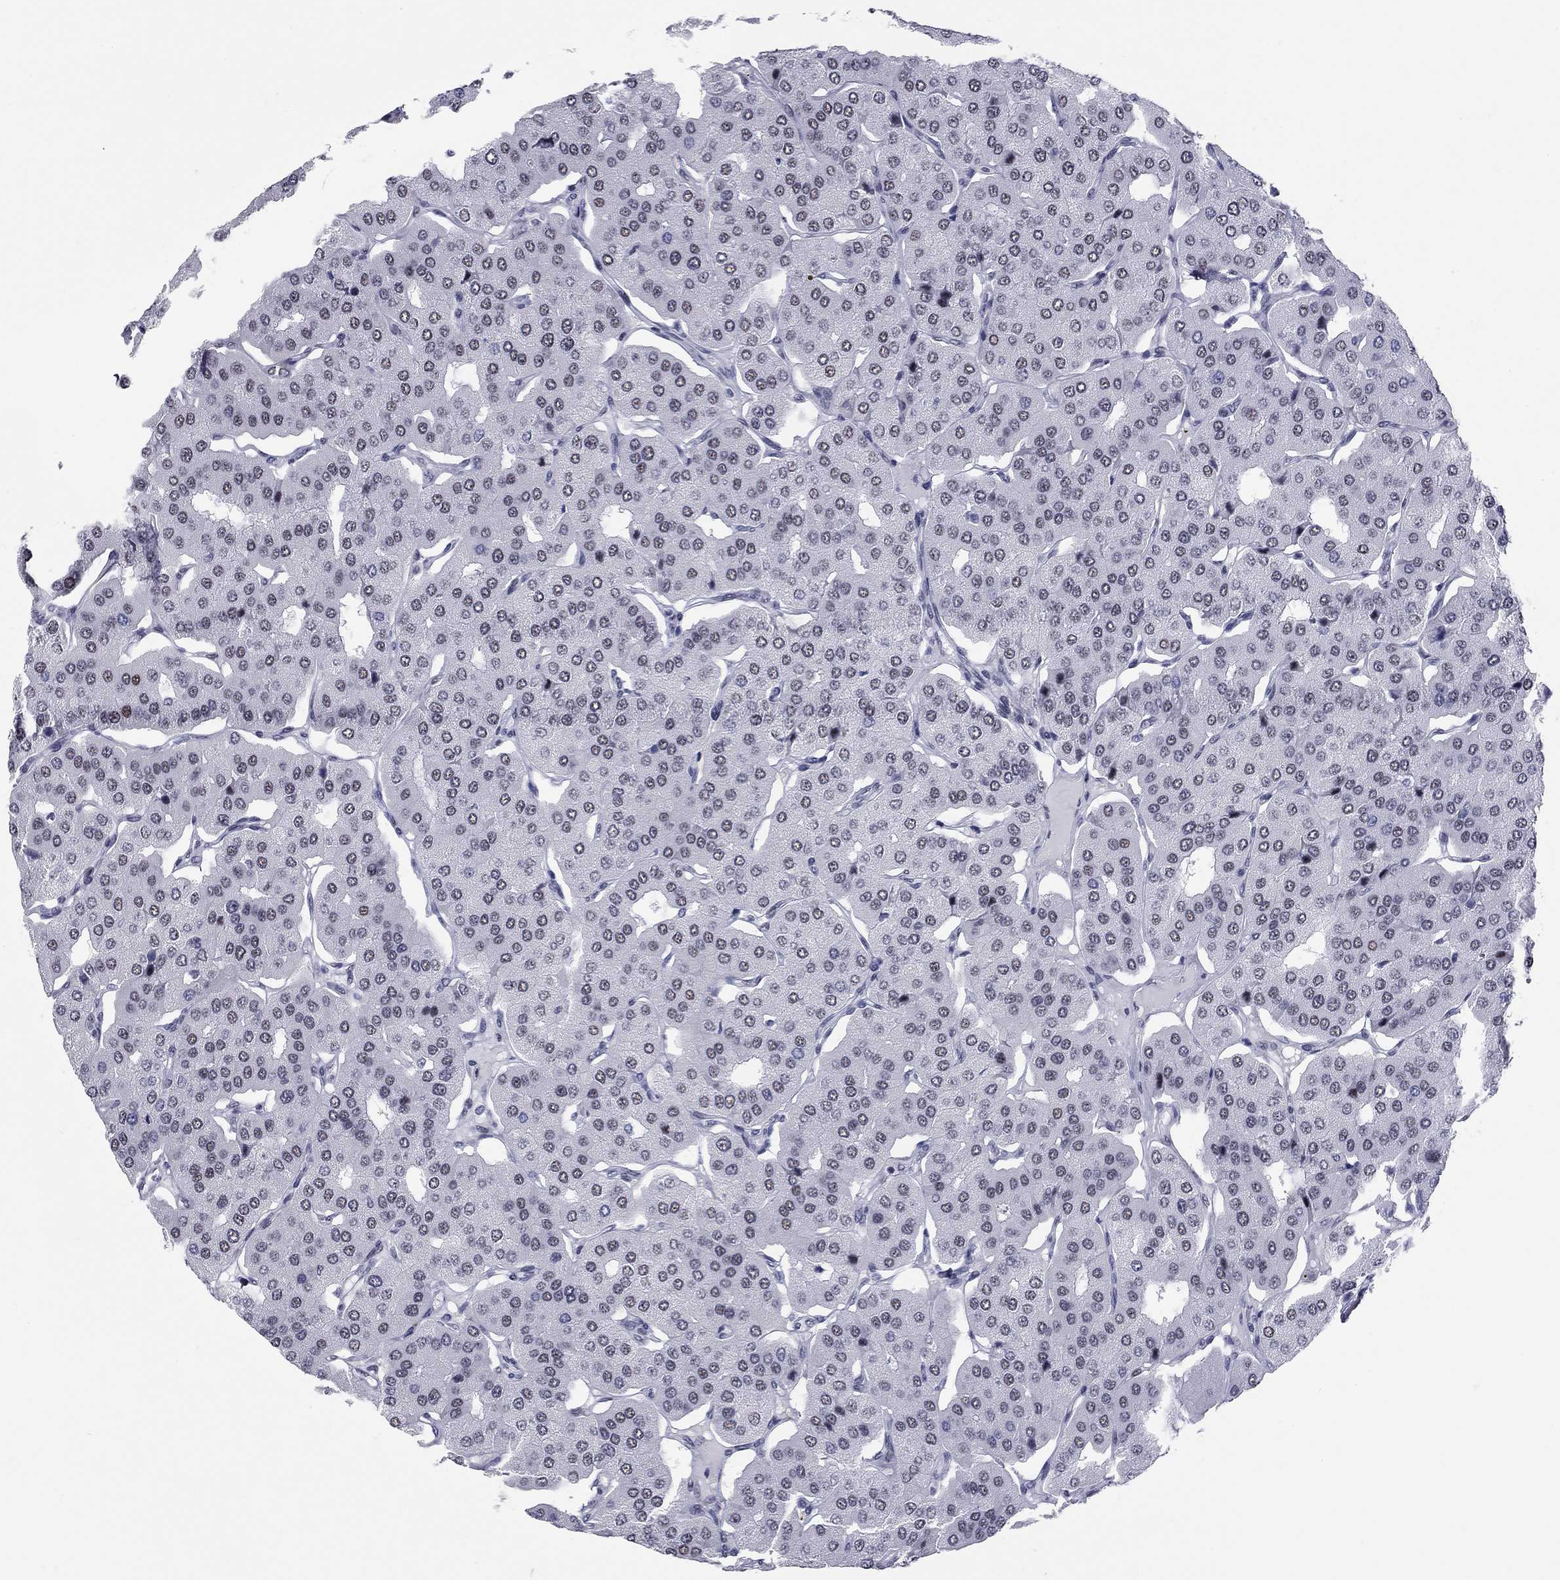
{"staining": {"intensity": "negative", "quantity": "none", "location": "none"}, "tissue": "parathyroid gland", "cell_type": "Glandular cells", "image_type": "normal", "snomed": [{"axis": "morphology", "description": "Normal tissue, NOS"}, {"axis": "morphology", "description": "Adenoma, NOS"}, {"axis": "topography", "description": "Parathyroid gland"}], "caption": "Immunohistochemical staining of unremarkable human parathyroid gland shows no significant staining in glandular cells. (DAB (3,3'-diaminobenzidine) immunohistochemistry (IHC), high magnification).", "gene": "ASF1B", "patient": {"sex": "female", "age": 86}}